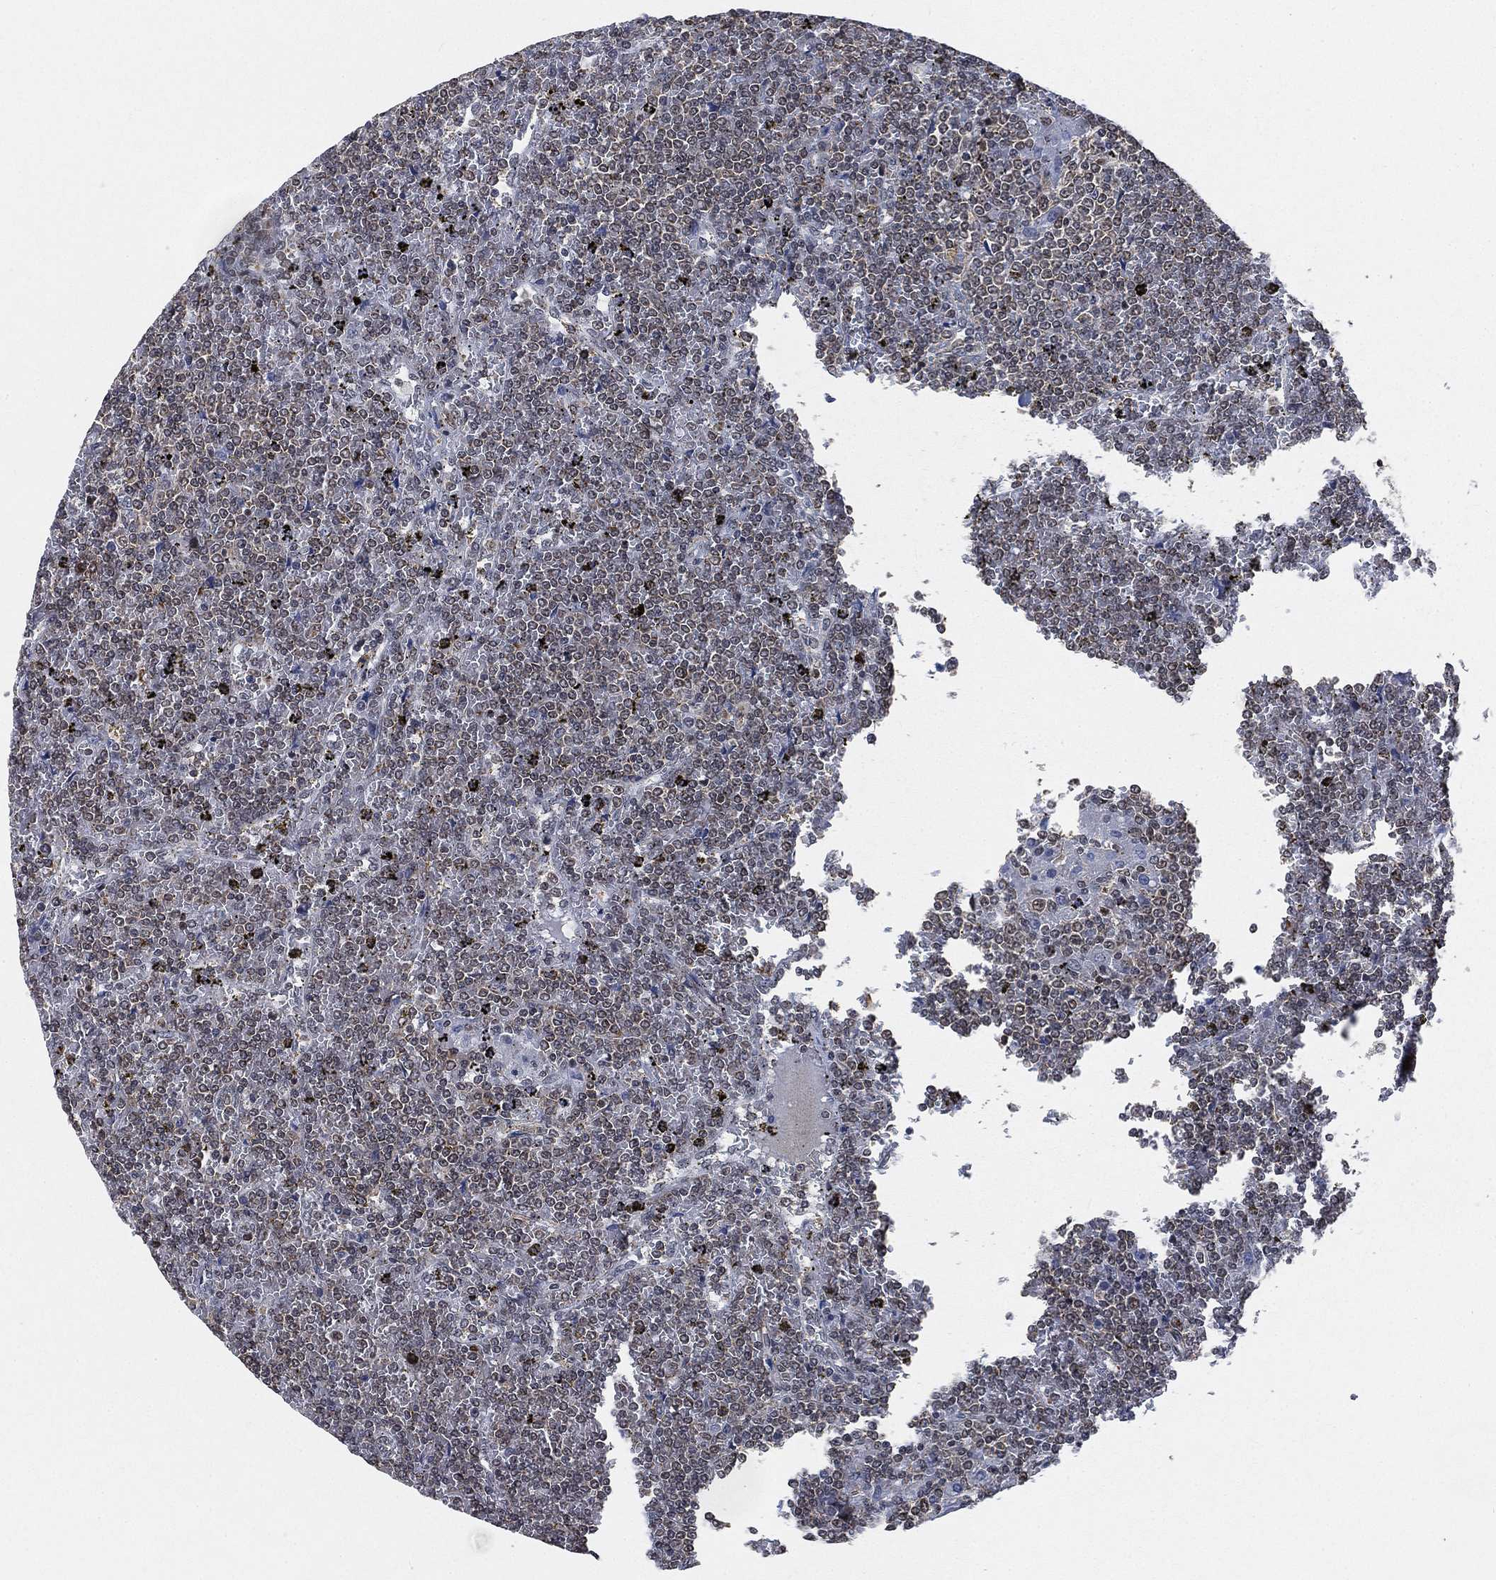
{"staining": {"intensity": "negative", "quantity": "none", "location": "none"}, "tissue": "lymphoma", "cell_type": "Tumor cells", "image_type": "cancer", "snomed": [{"axis": "morphology", "description": "Malignant lymphoma, non-Hodgkin's type, Low grade"}, {"axis": "topography", "description": "Spleen"}], "caption": "Tumor cells show no significant protein positivity in low-grade malignant lymphoma, non-Hodgkin's type.", "gene": "RSRC2", "patient": {"sex": "female", "age": 19}}